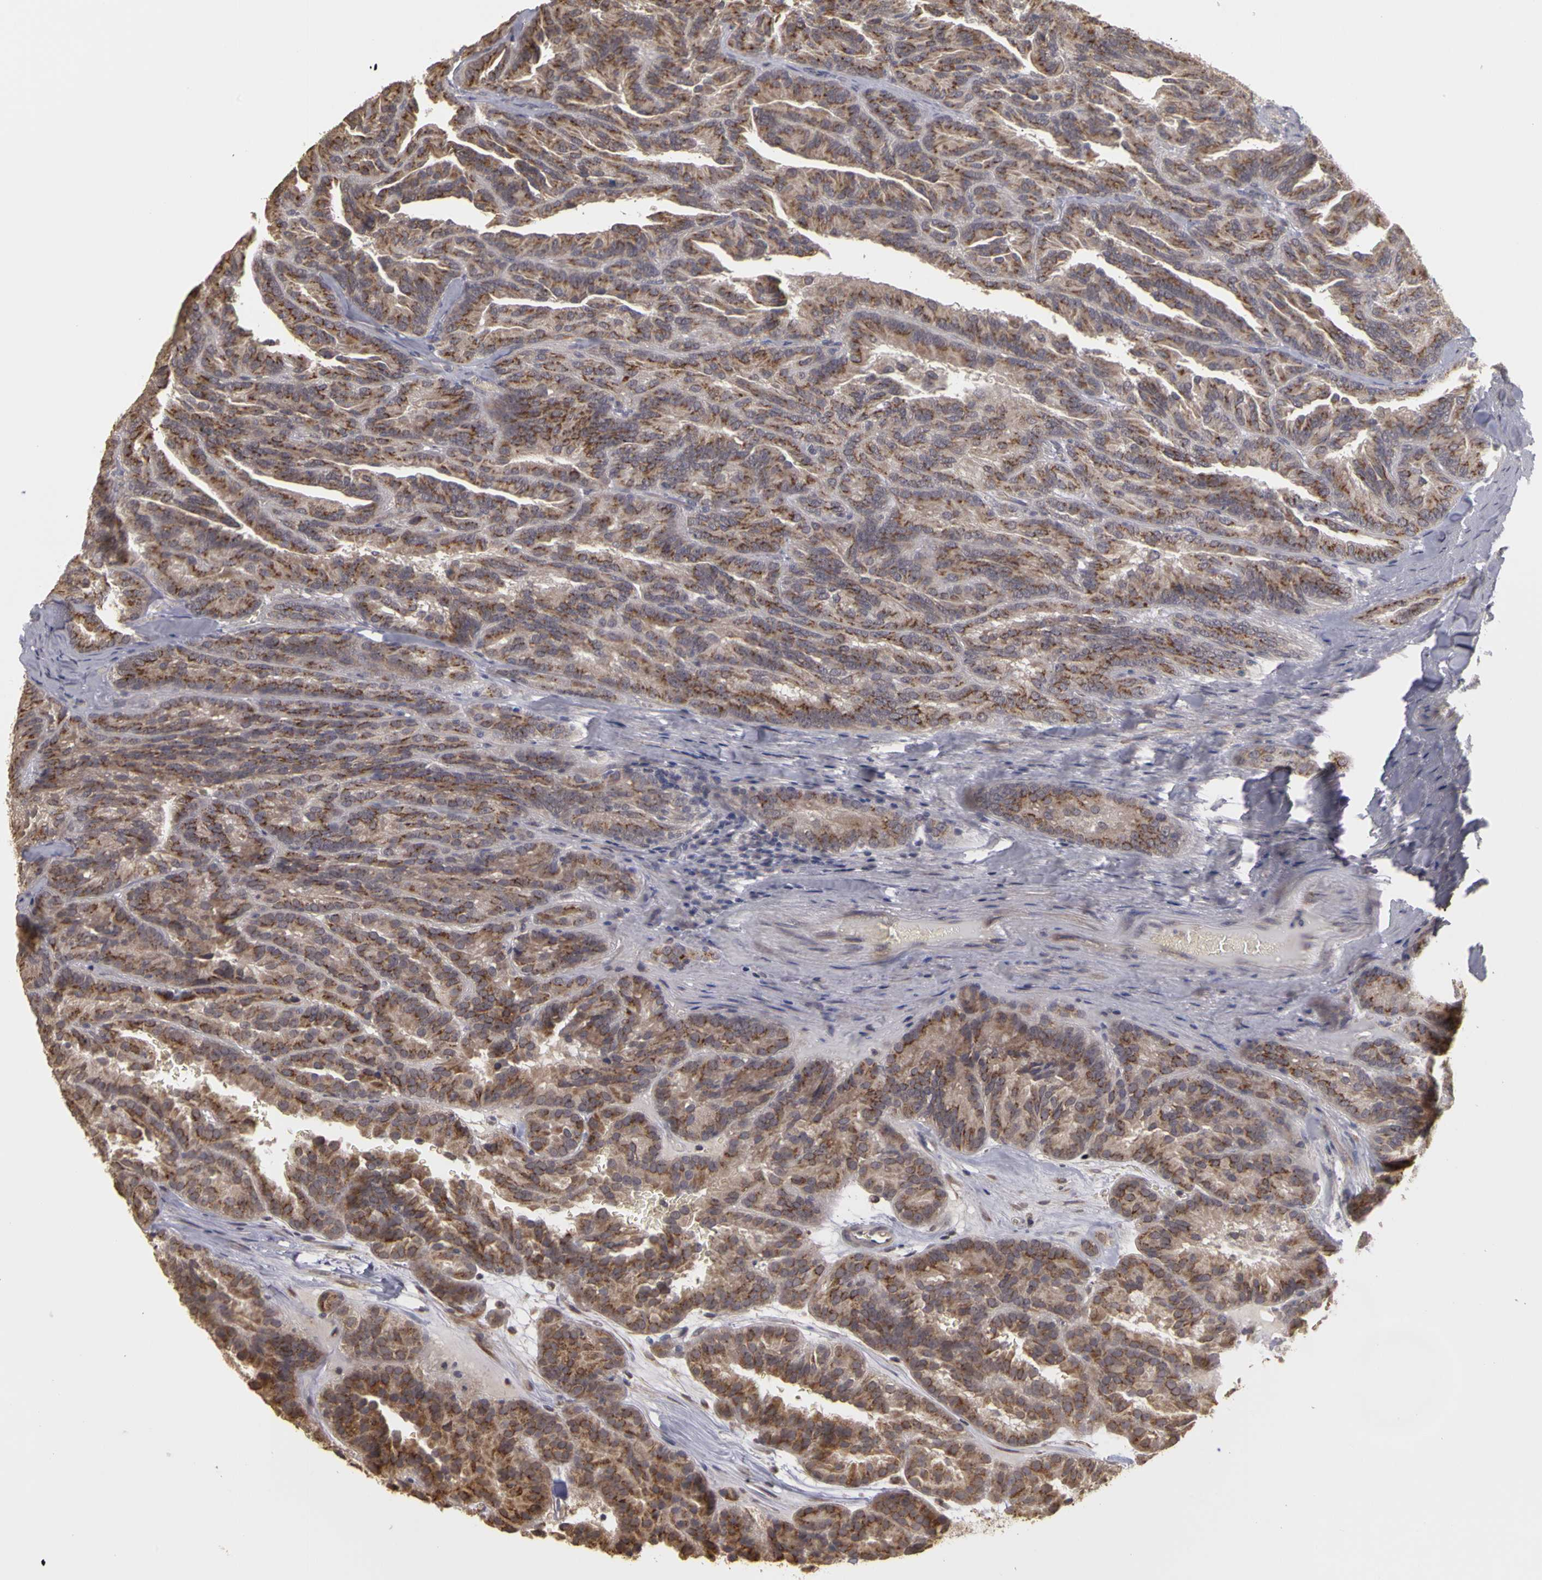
{"staining": {"intensity": "moderate", "quantity": ">75%", "location": "cytoplasmic/membranous"}, "tissue": "renal cancer", "cell_type": "Tumor cells", "image_type": "cancer", "snomed": [{"axis": "morphology", "description": "Adenocarcinoma, NOS"}, {"axis": "topography", "description": "Kidney"}], "caption": "Protein expression by IHC reveals moderate cytoplasmic/membranous staining in approximately >75% of tumor cells in adenocarcinoma (renal).", "gene": "FRMD7", "patient": {"sex": "male", "age": 46}}